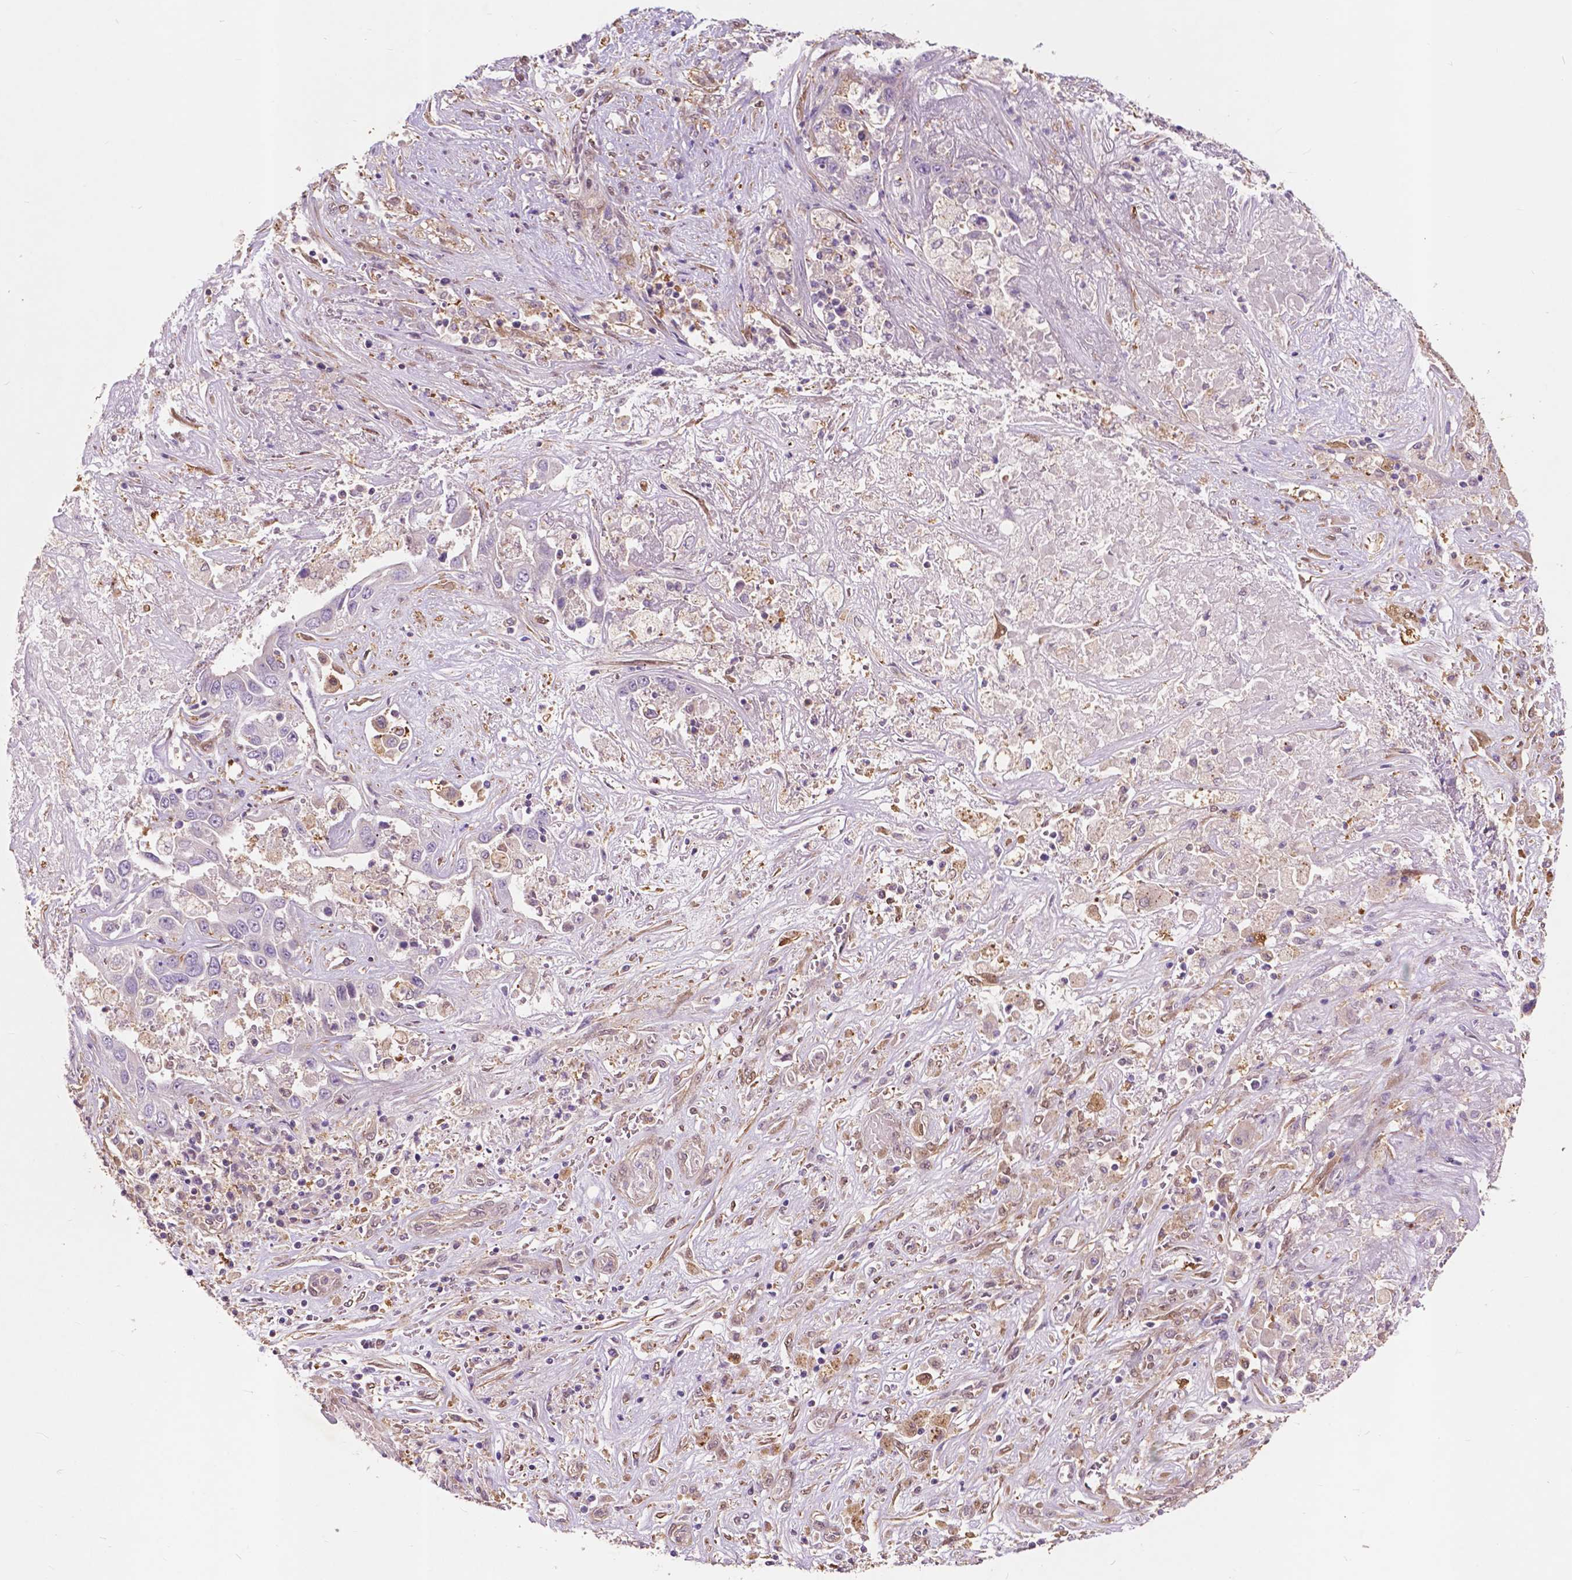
{"staining": {"intensity": "negative", "quantity": "none", "location": "none"}, "tissue": "liver cancer", "cell_type": "Tumor cells", "image_type": "cancer", "snomed": [{"axis": "morphology", "description": "Cholangiocarcinoma"}, {"axis": "topography", "description": "Liver"}], "caption": "Tumor cells are negative for brown protein staining in liver cancer (cholangiocarcinoma).", "gene": "GPR37", "patient": {"sex": "female", "age": 52}}